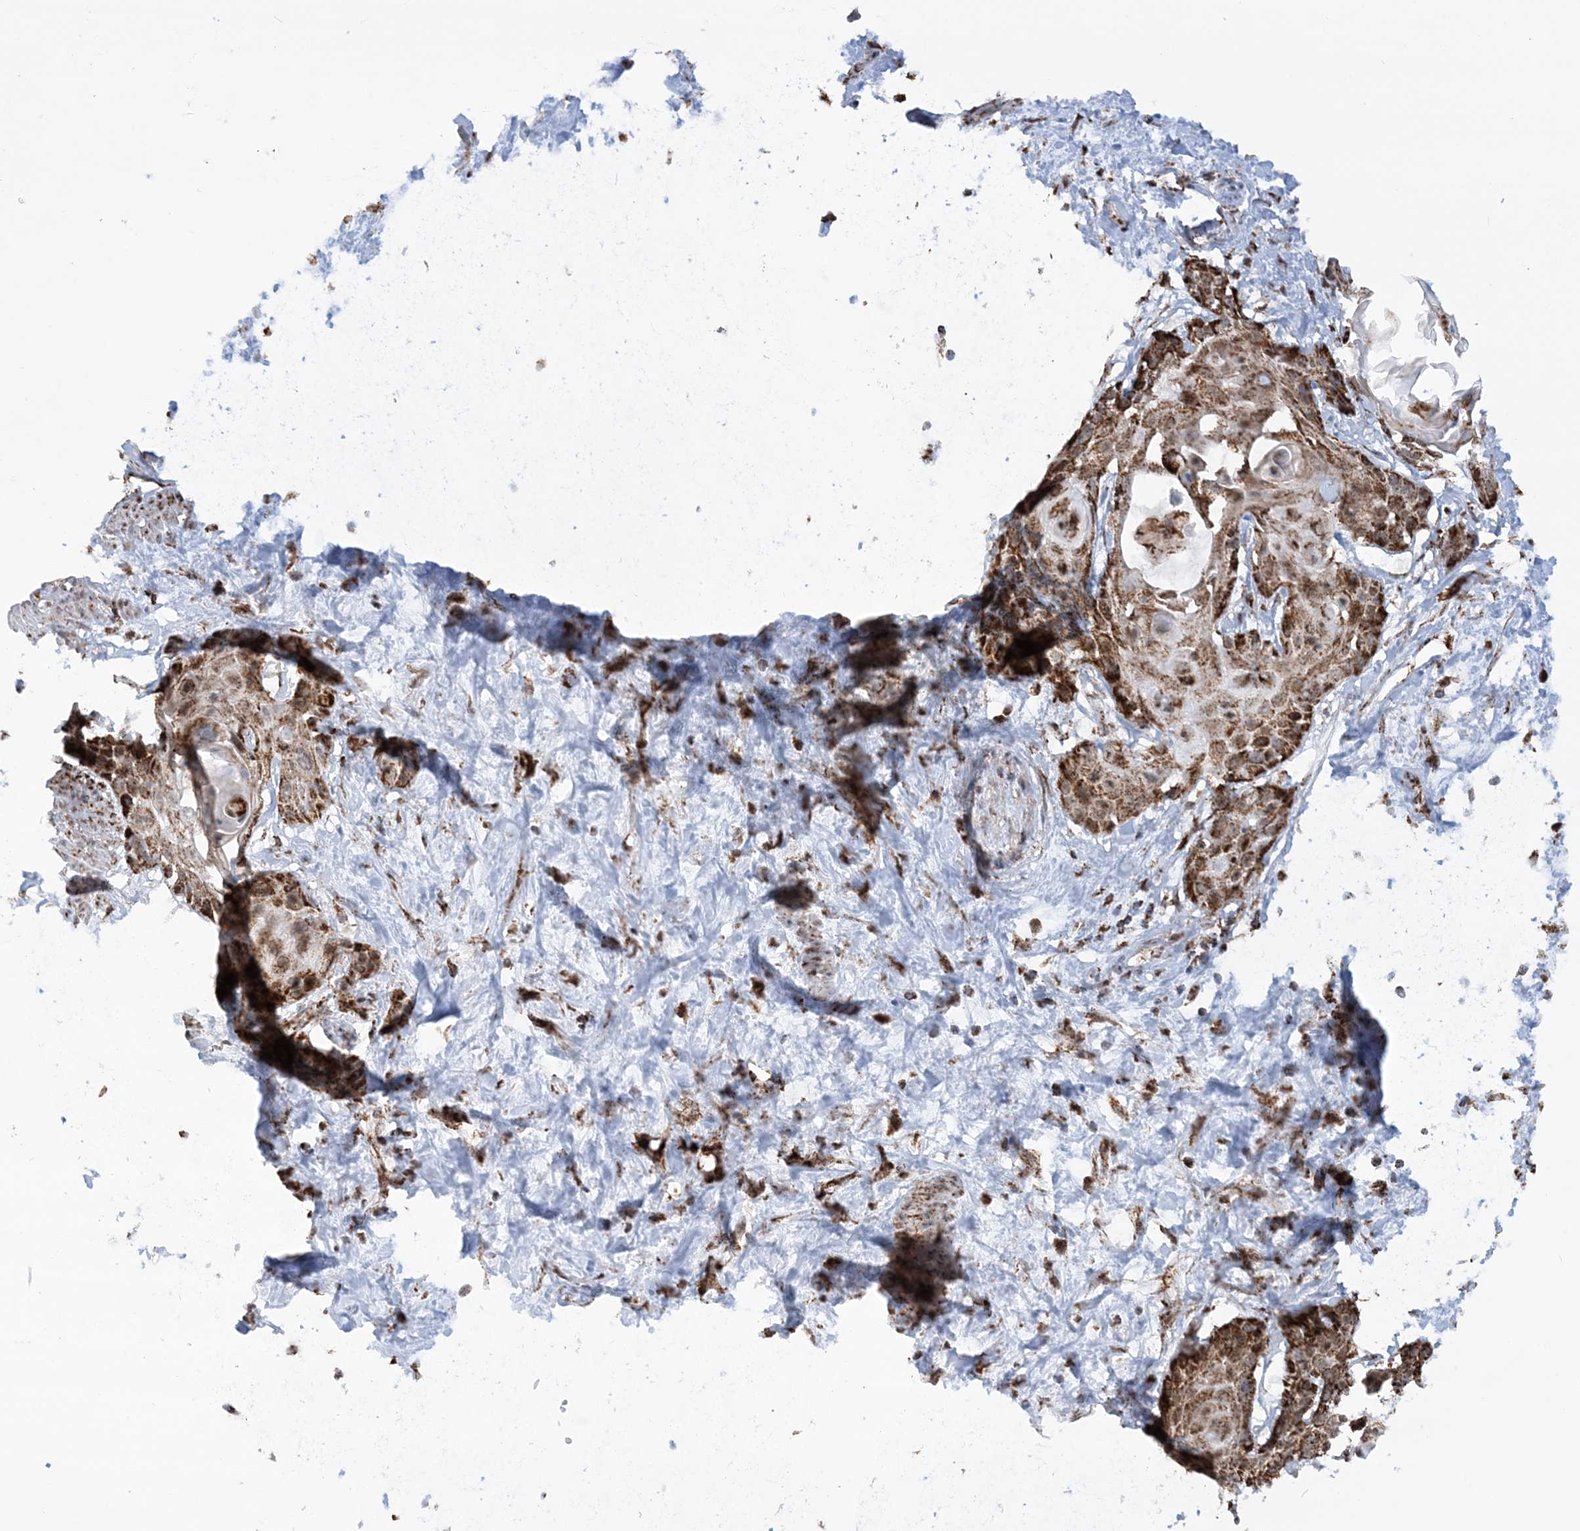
{"staining": {"intensity": "strong", "quantity": ">75%", "location": "cytoplasmic/membranous"}, "tissue": "cervical cancer", "cell_type": "Tumor cells", "image_type": "cancer", "snomed": [{"axis": "morphology", "description": "Squamous cell carcinoma, NOS"}, {"axis": "topography", "description": "Cervix"}], "caption": "Immunohistochemistry of squamous cell carcinoma (cervical) demonstrates high levels of strong cytoplasmic/membranous positivity in approximately >75% of tumor cells. The protein of interest is stained brown, and the nuclei are stained in blue (DAB IHC with brightfield microscopy, high magnification).", "gene": "CRY2", "patient": {"sex": "female", "age": 57}}